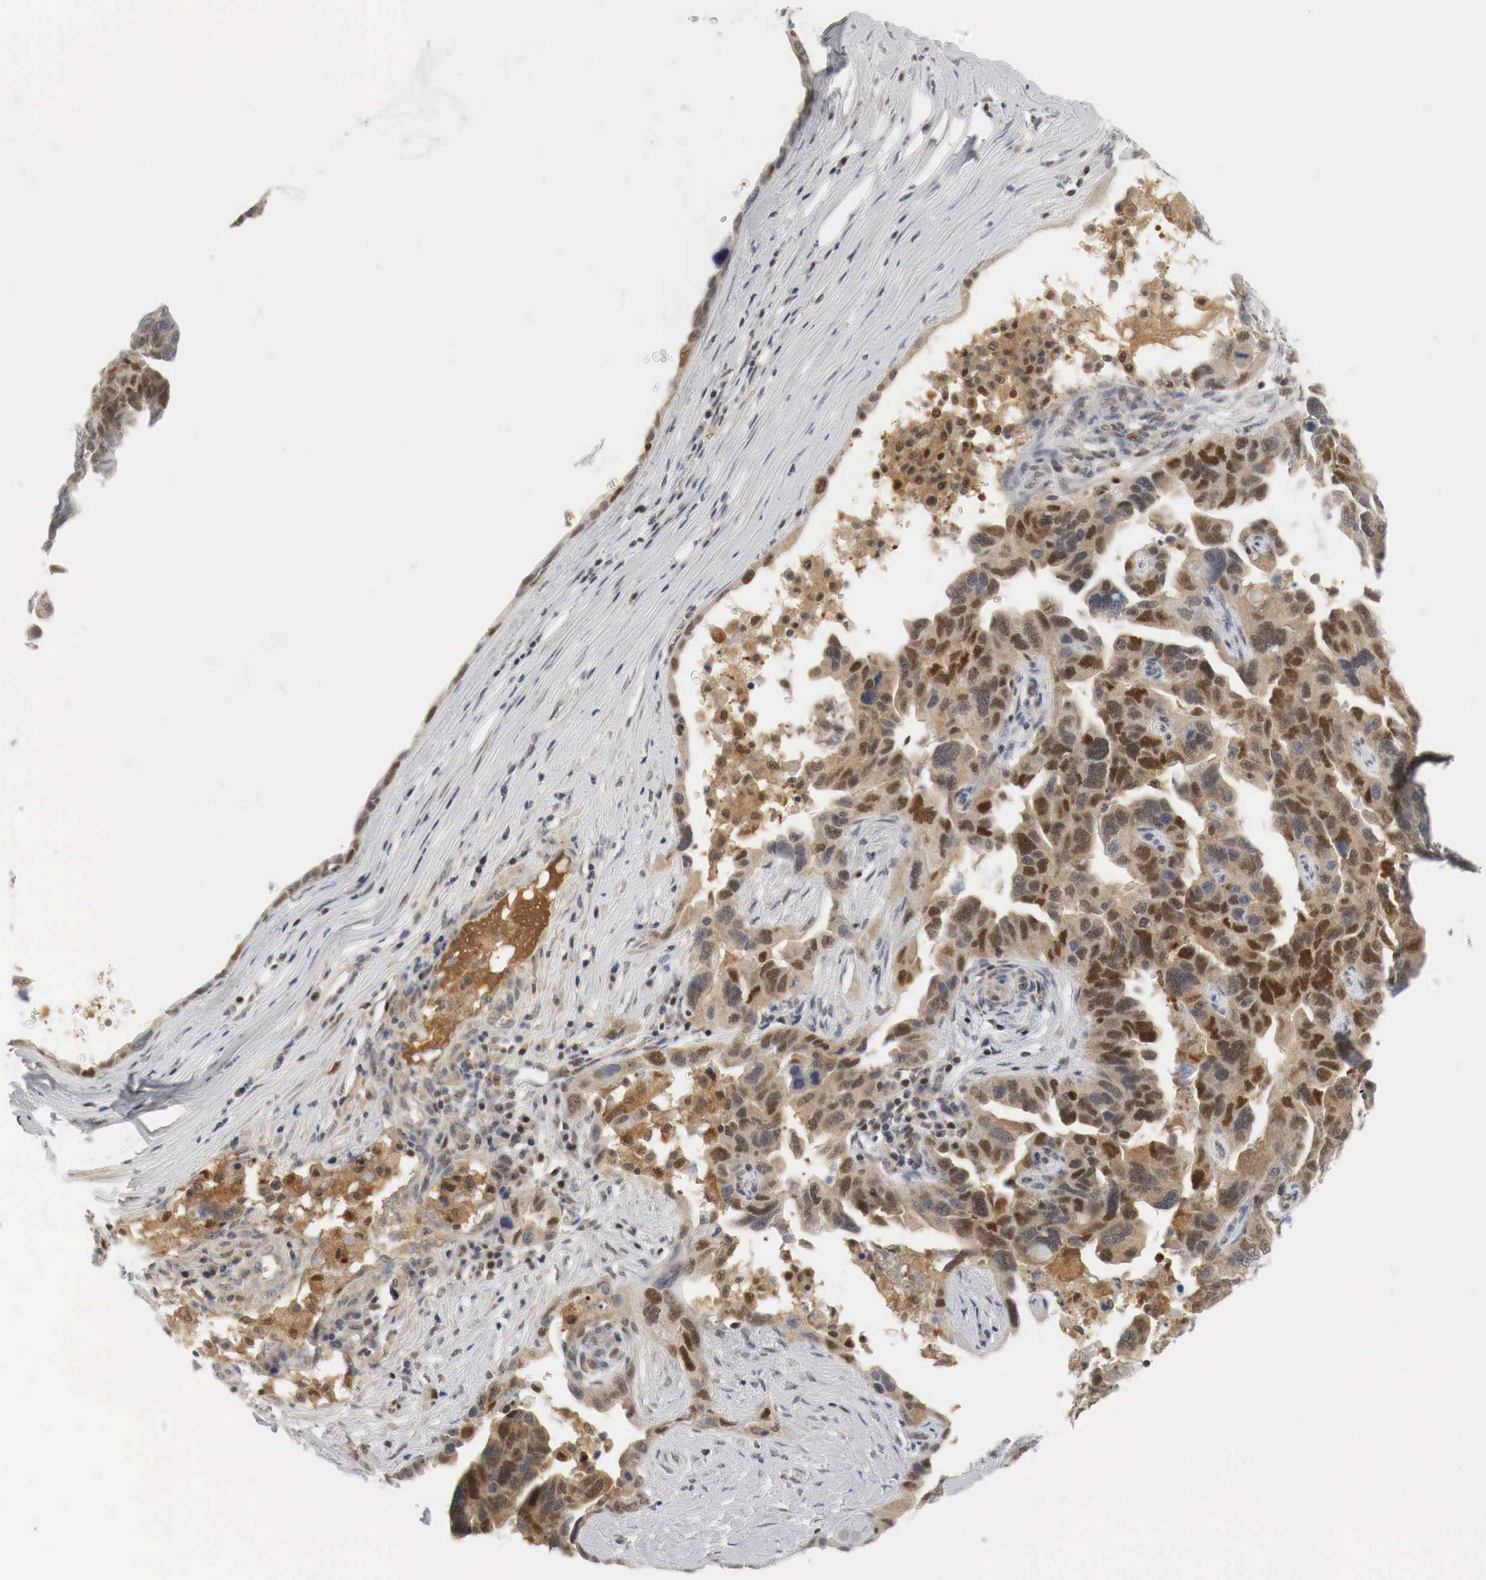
{"staining": {"intensity": "strong", "quantity": "25%-75%", "location": "cytoplasmic/membranous,nuclear"}, "tissue": "ovarian cancer", "cell_type": "Tumor cells", "image_type": "cancer", "snomed": [{"axis": "morphology", "description": "Cystadenocarcinoma, serous, NOS"}, {"axis": "topography", "description": "Ovary"}], "caption": "Ovarian cancer tissue exhibits strong cytoplasmic/membranous and nuclear expression in approximately 25%-75% of tumor cells", "gene": "MYC", "patient": {"sex": "female", "age": 64}}